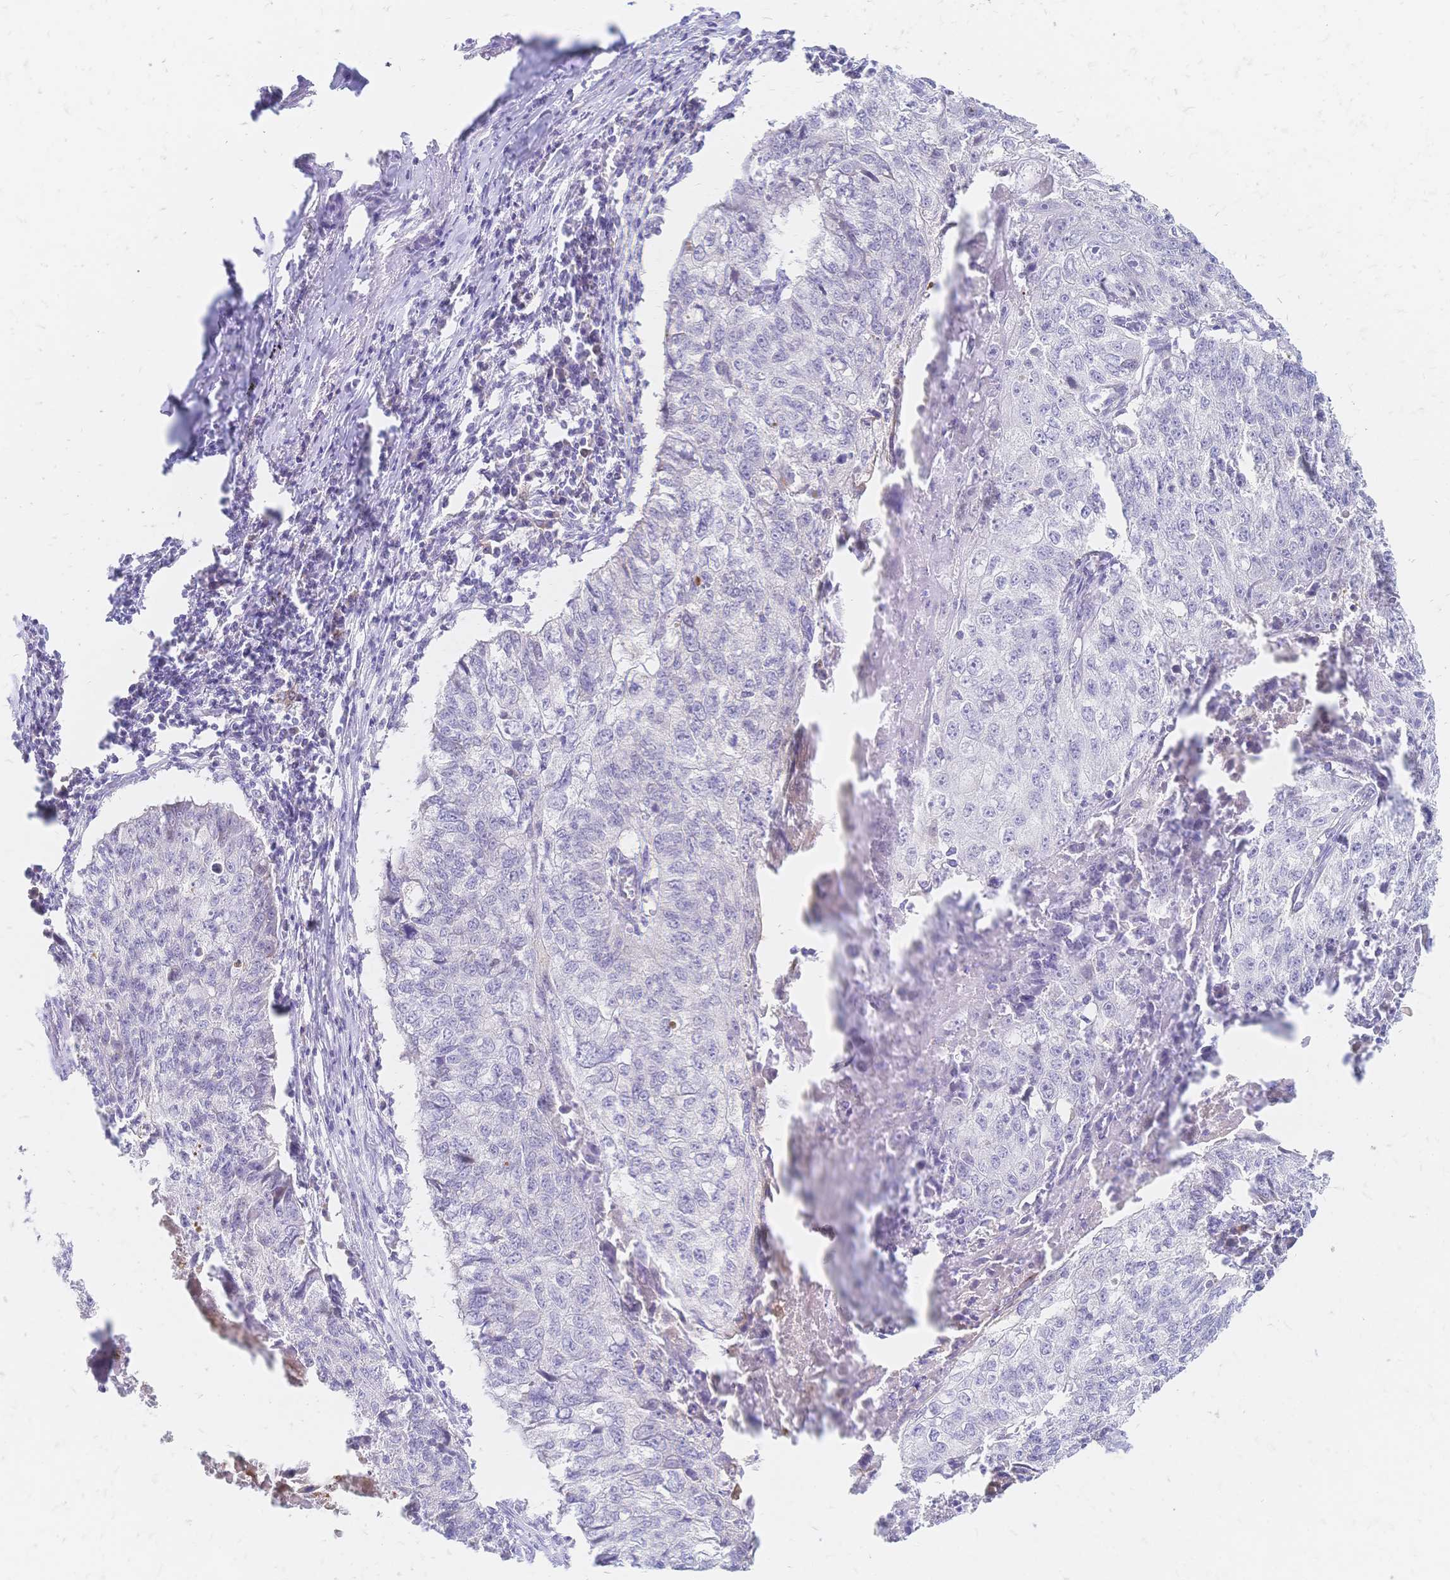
{"staining": {"intensity": "negative", "quantity": "none", "location": "none"}, "tissue": "lung cancer", "cell_type": "Tumor cells", "image_type": "cancer", "snomed": [{"axis": "morphology", "description": "Normal morphology"}, {"axis": "morphology", "description": "Aneuploidy"}, {"axis": "morphology", "description": "Squamous cell carcinoma, NOS"}, {"axis": "topography", "description": "Lymph node"}, {"axis": "topography", "description": "Lung"}], "caption": "High power microscopy micrograph of an immunohistochemistry micrograph of lung aneuploidy, revealing no significant positivity in tumor cells.", "gene": "VWC2L", "patient": {"sex": "female", "age": 76}}